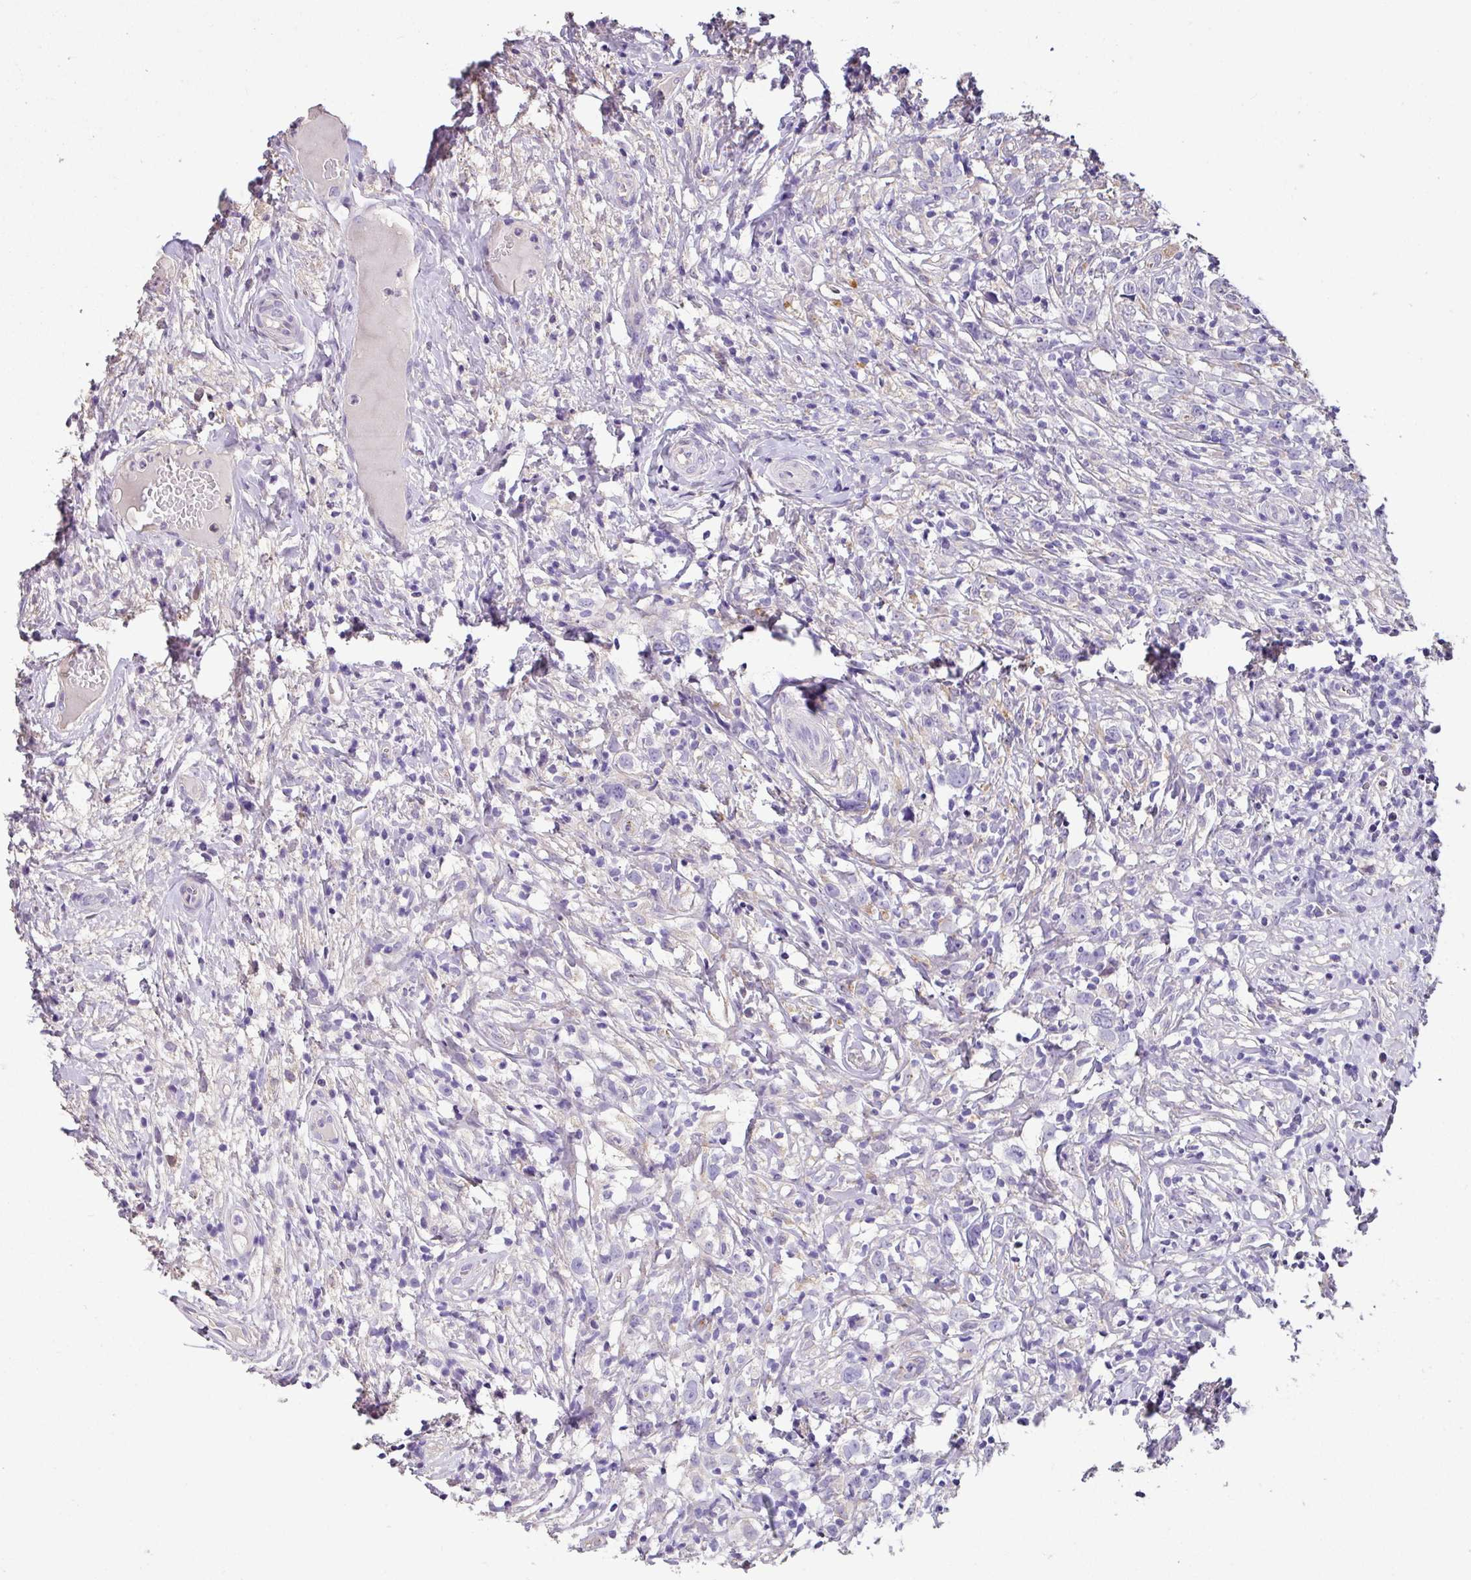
{"staining": {"intensity": "negative", "quantity": "none", "location": "none"}, "tissue": "lymphoma", "cell_type": "Tumor cells", "image_type": "cancer", "snomed": [{"axis": "morphology", "description": "Hodgkin's disease, NOS"}, {"axis": "topography", "description": "No Tissue"}], "caption": "Micrograph shows no protein staining in tumor cells of Hodgkin's disease tissue. (DAB (3,3'-diaminobenzidine) immunohistochemistry (IHC) with hematoxylin counter stain).", "gene": "ZG16", "patient": {"sex": "female", "age": 21}}